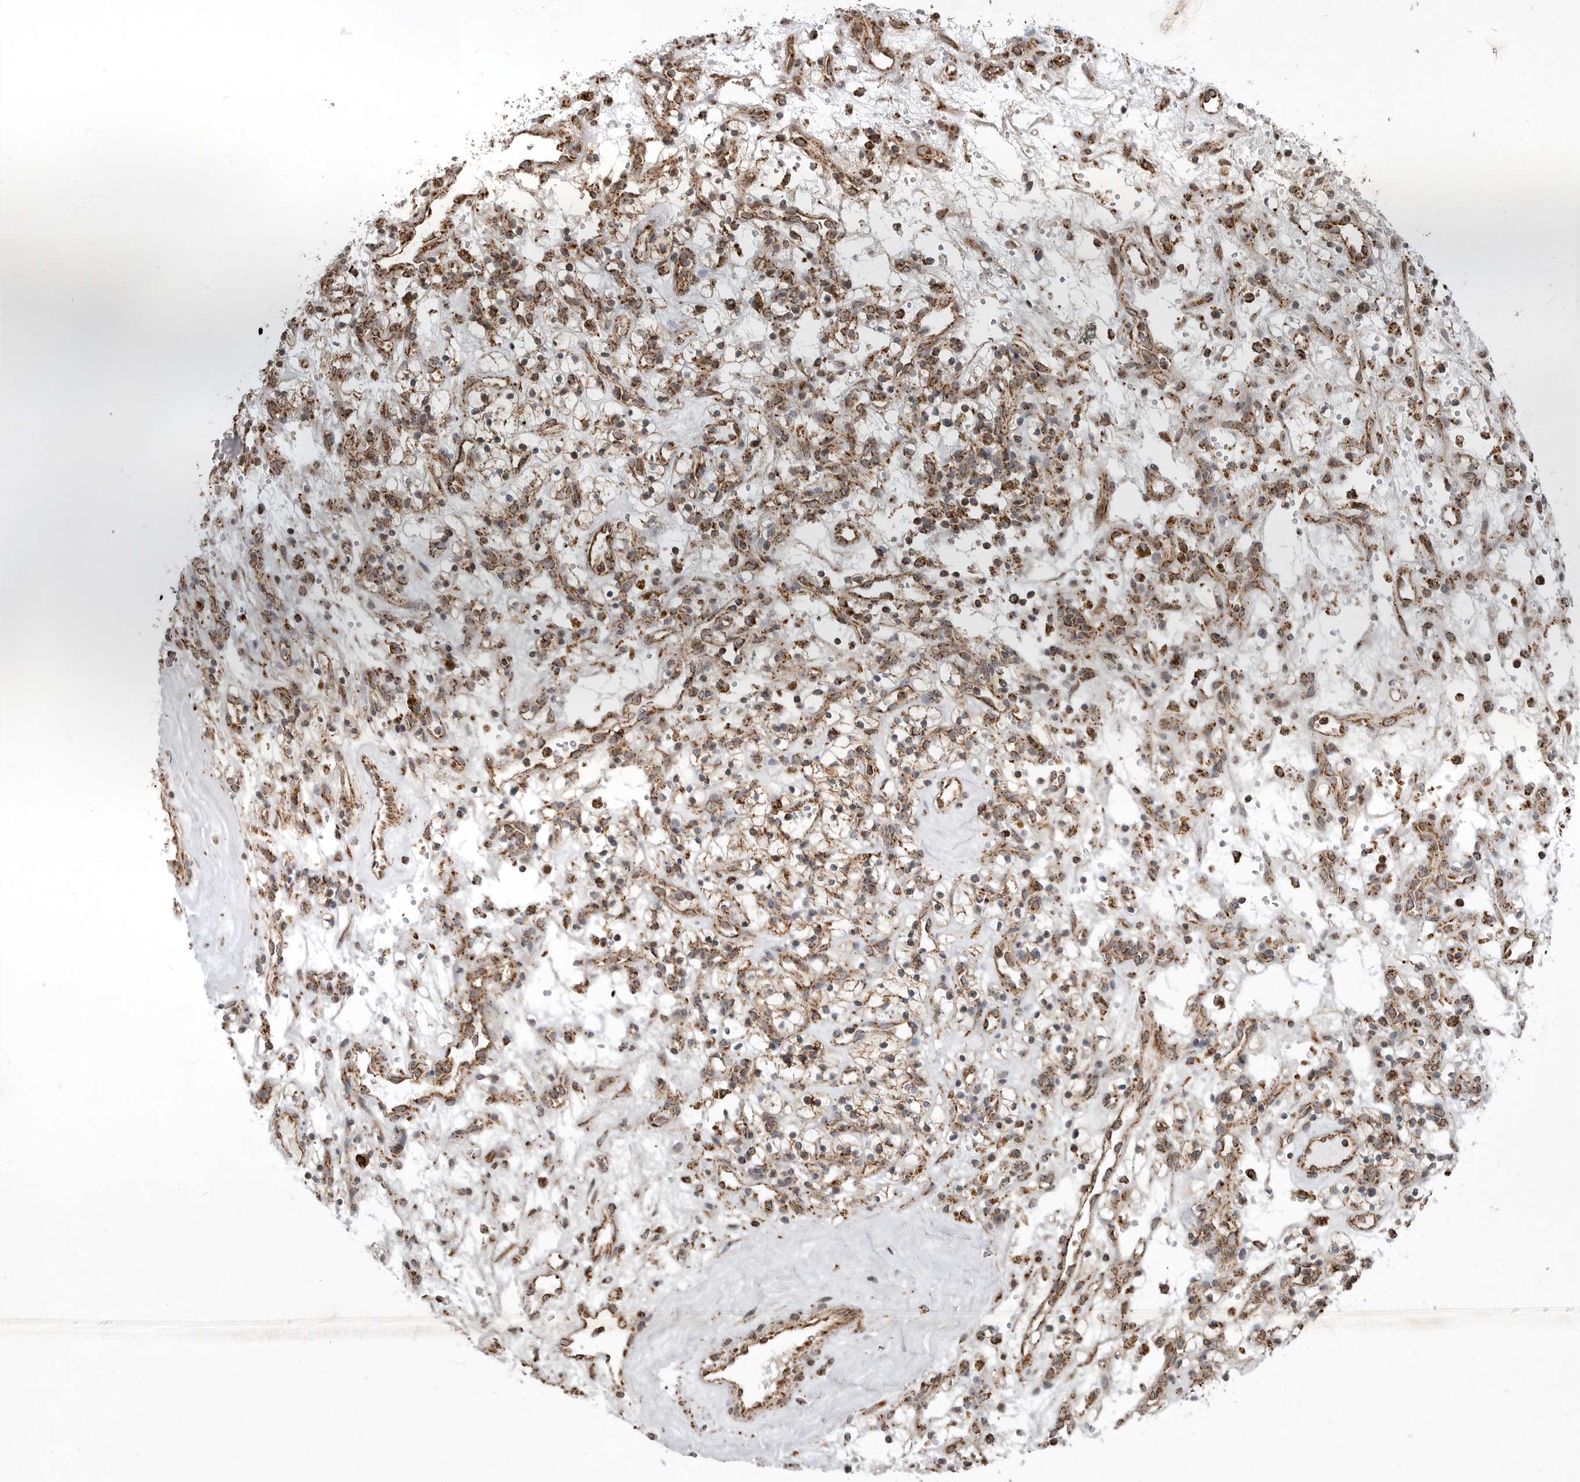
{"staining": {"intensity": "moderate", "quantity": ">75%", "location": "cytoplasmic/membranous"}, "tissue": "renal cancer", "cell_type": "Tumor cells", "image_type": "cancer", "snomed": [{"axis": "morphology", "description": "Adenocarcinoma, NOS"}, {"axis": "topography", "description": "Kidney"}], "caption": "A medium amount of moderate cytoplasmic/membranous positivity is identified in approximately >75% of tumor cells in adenocarcinoma (renal) tissue.", "gene": "GCNT2", "patient": {"sex": "female", "age": 57}}